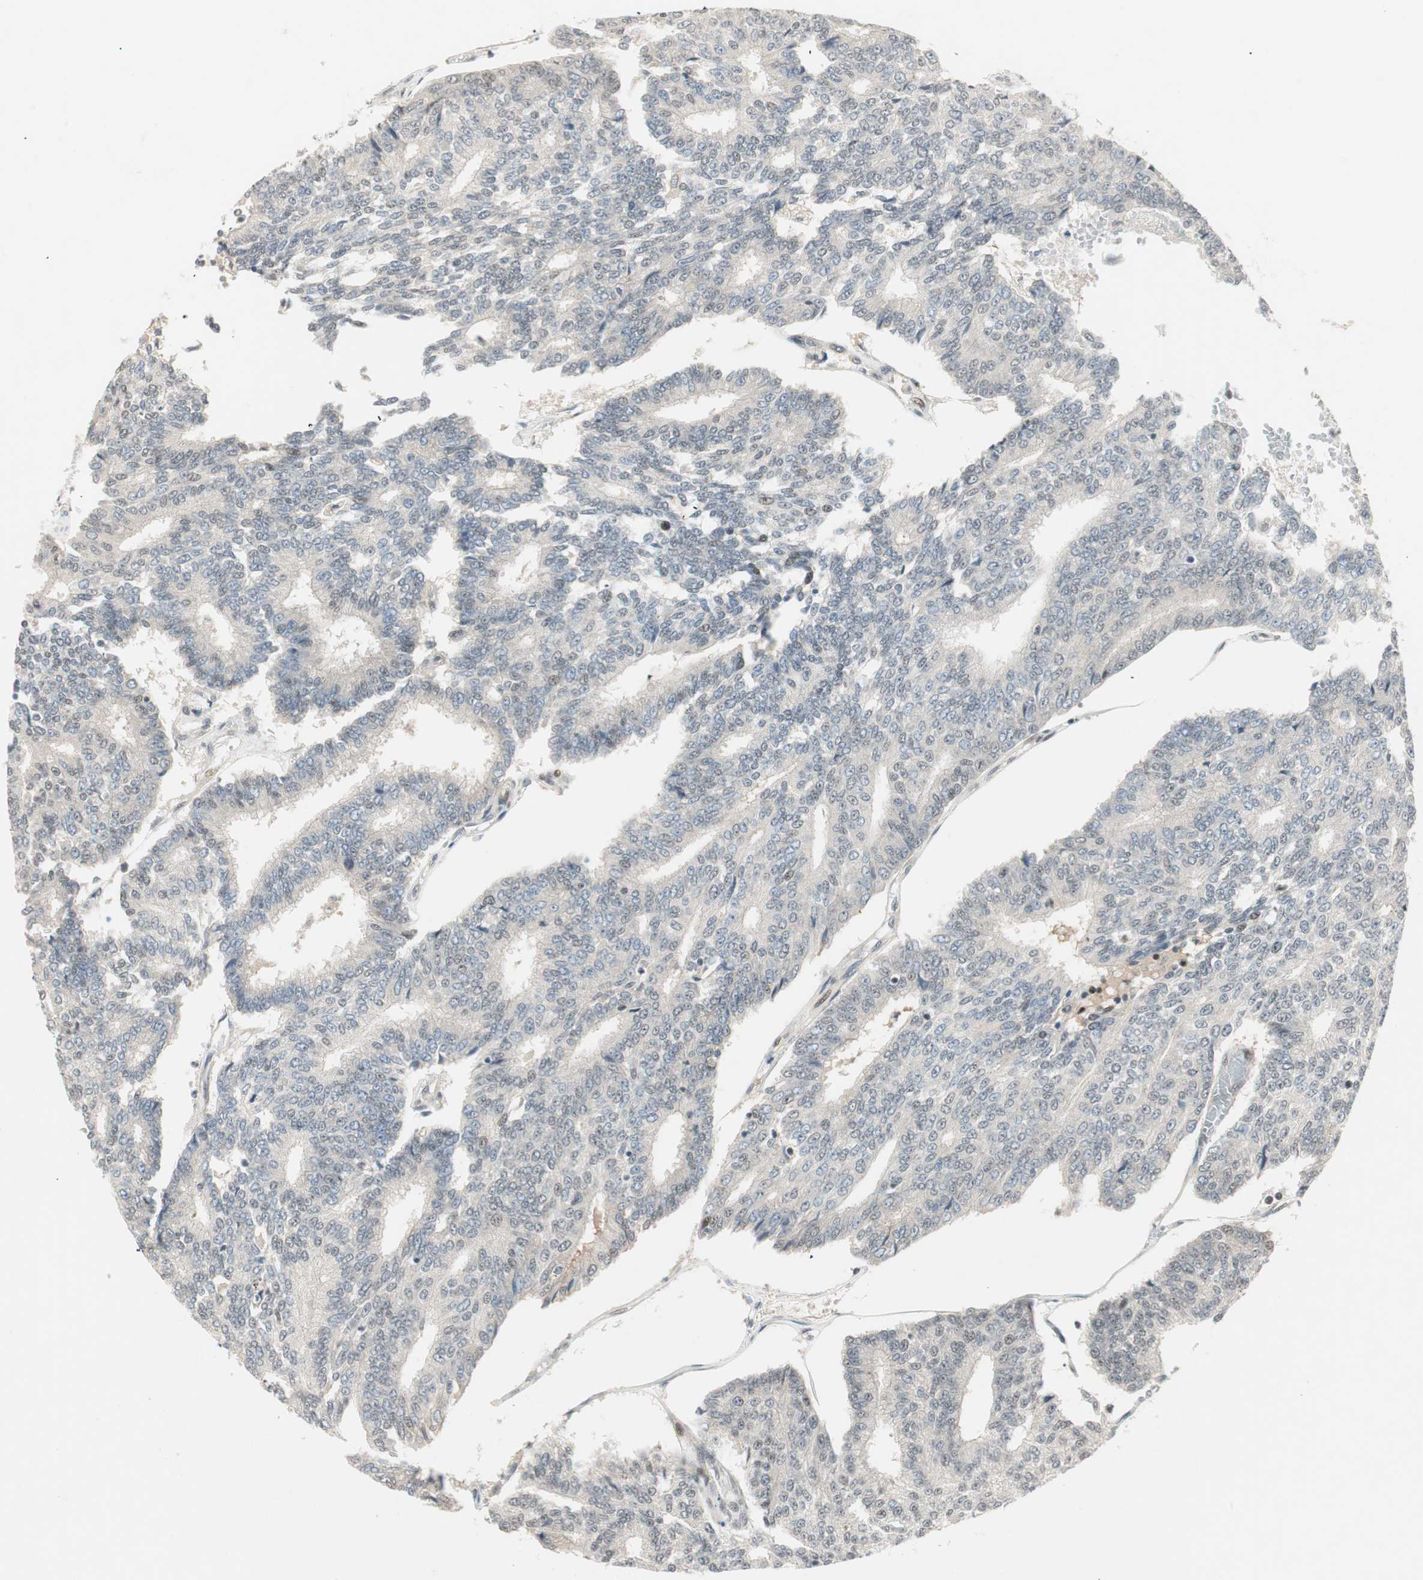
{"staining": {"intensity": "weak", "quantity": "<25%", "location": "nuclear"}, "tissue": "prostate cancer", "cell_type": "Tumor cells", "image_type": "cancer", "snomed": [{"axis": "morphology", "description": "Adenocarcinoma, High grade"}, {"axis": "topography", "description": "Prostate"}], "caption": "High magnification brightfield microscopy of high-grade adenocarcinoma (prostate) stained with DAB (3,3'-diaminobenzidine) (brown) and counterstained with hematoxylin (blue): tumor cells show no significant expression.", "gene": "ACSL5", "patient": {"sex": "male", "age": 55}}